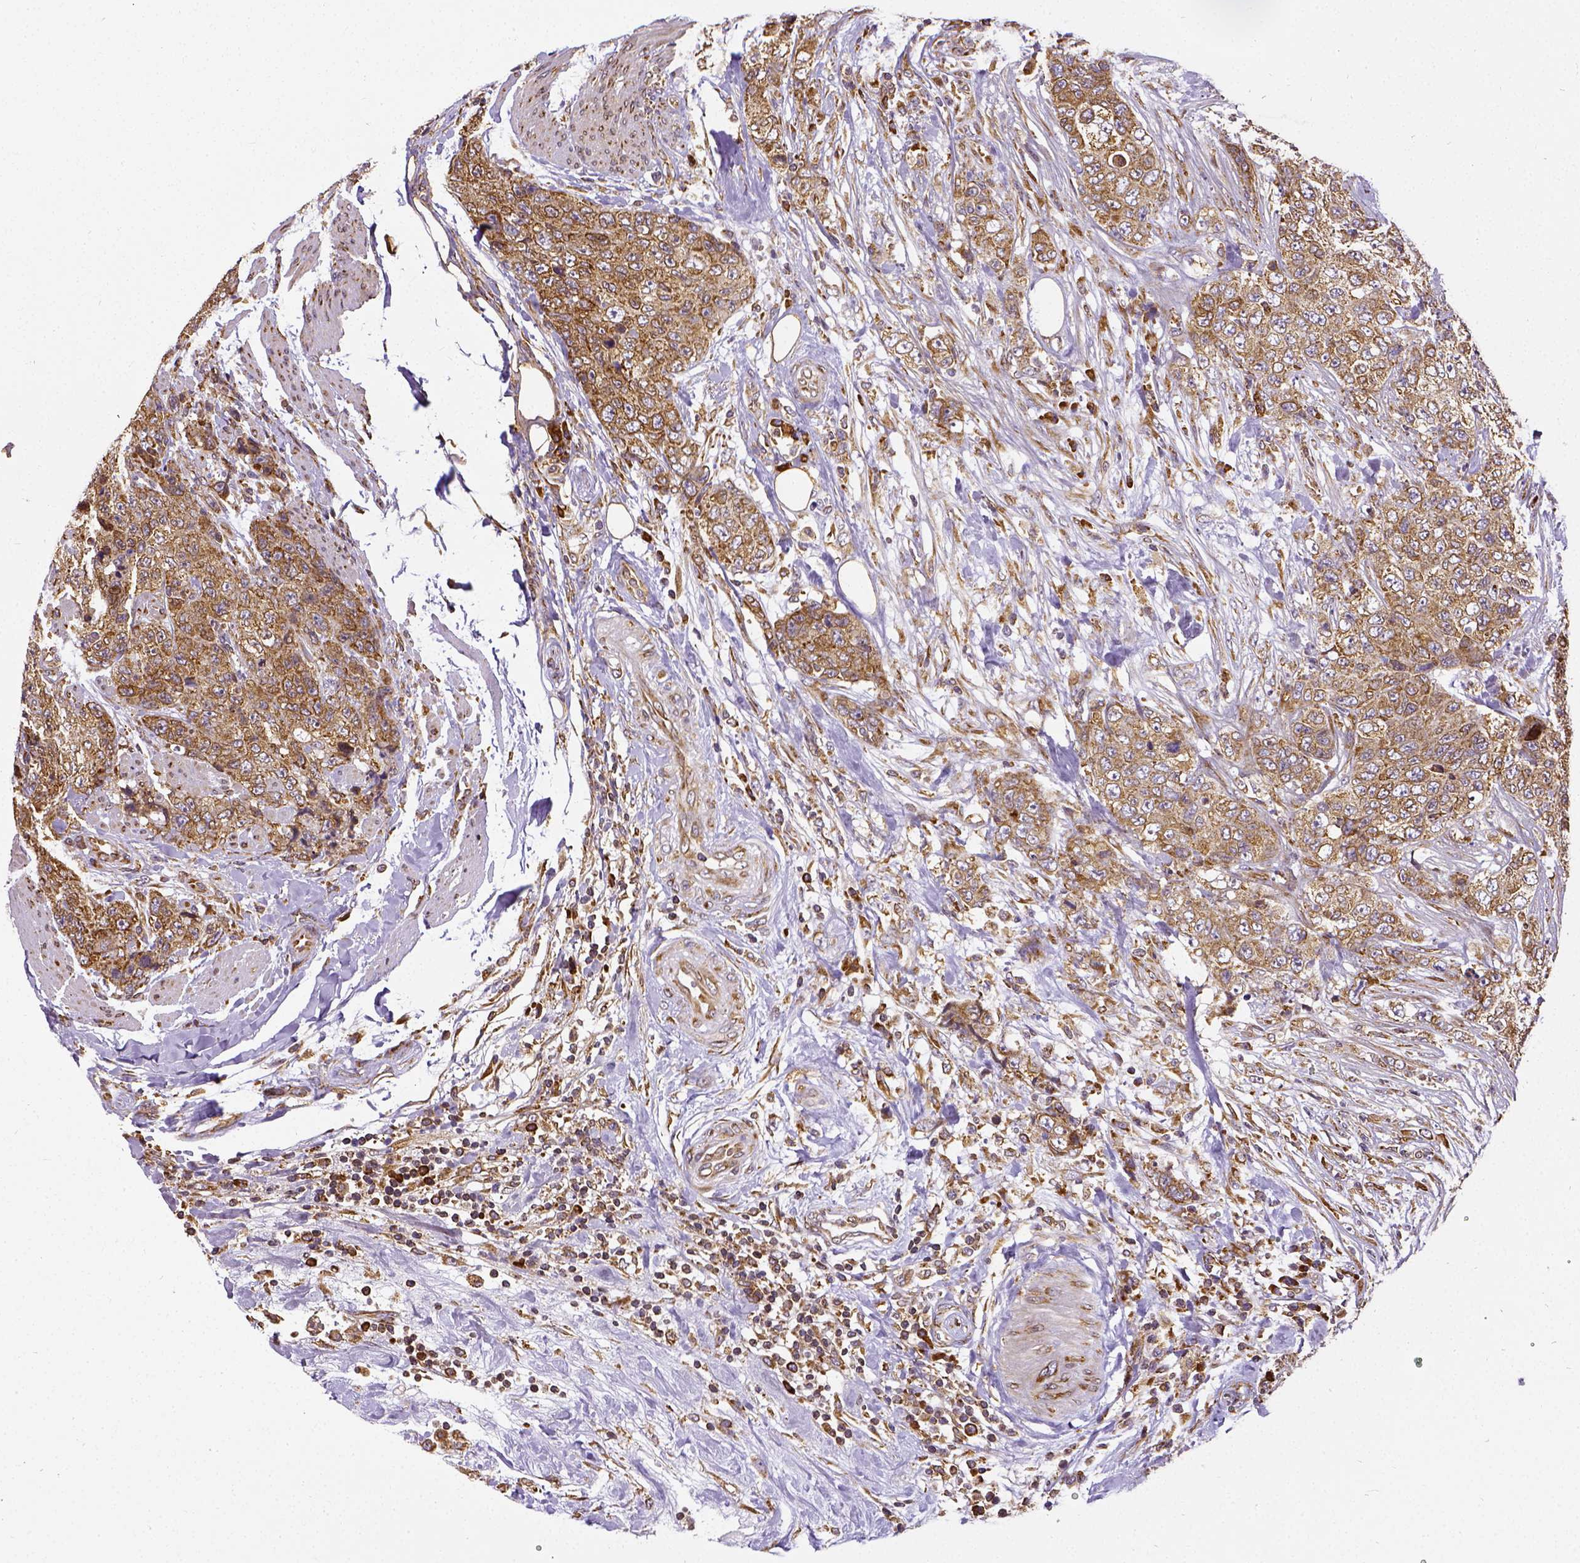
{"staining": {"intensity": "moderate", "quantity": ">75%", "location": "cytoplasmic/membranous"}, "tissue": "urothelial cancer", "cell_type": "Tumor cells", "image_type": "cancer", "snomed": [{"axis": "morphology", "description": "Urothelial carcinoma, High grade"}, {"axis": "topography", "description": "Urinary bladder"}], "caption": "The immunohistochemical stain shows moderate cytoplasmic/membranous expression in tumor cells of urothelial cancer tissue.", "gene": "MTDH", "patient": {"sex": "female", "age": 78}}